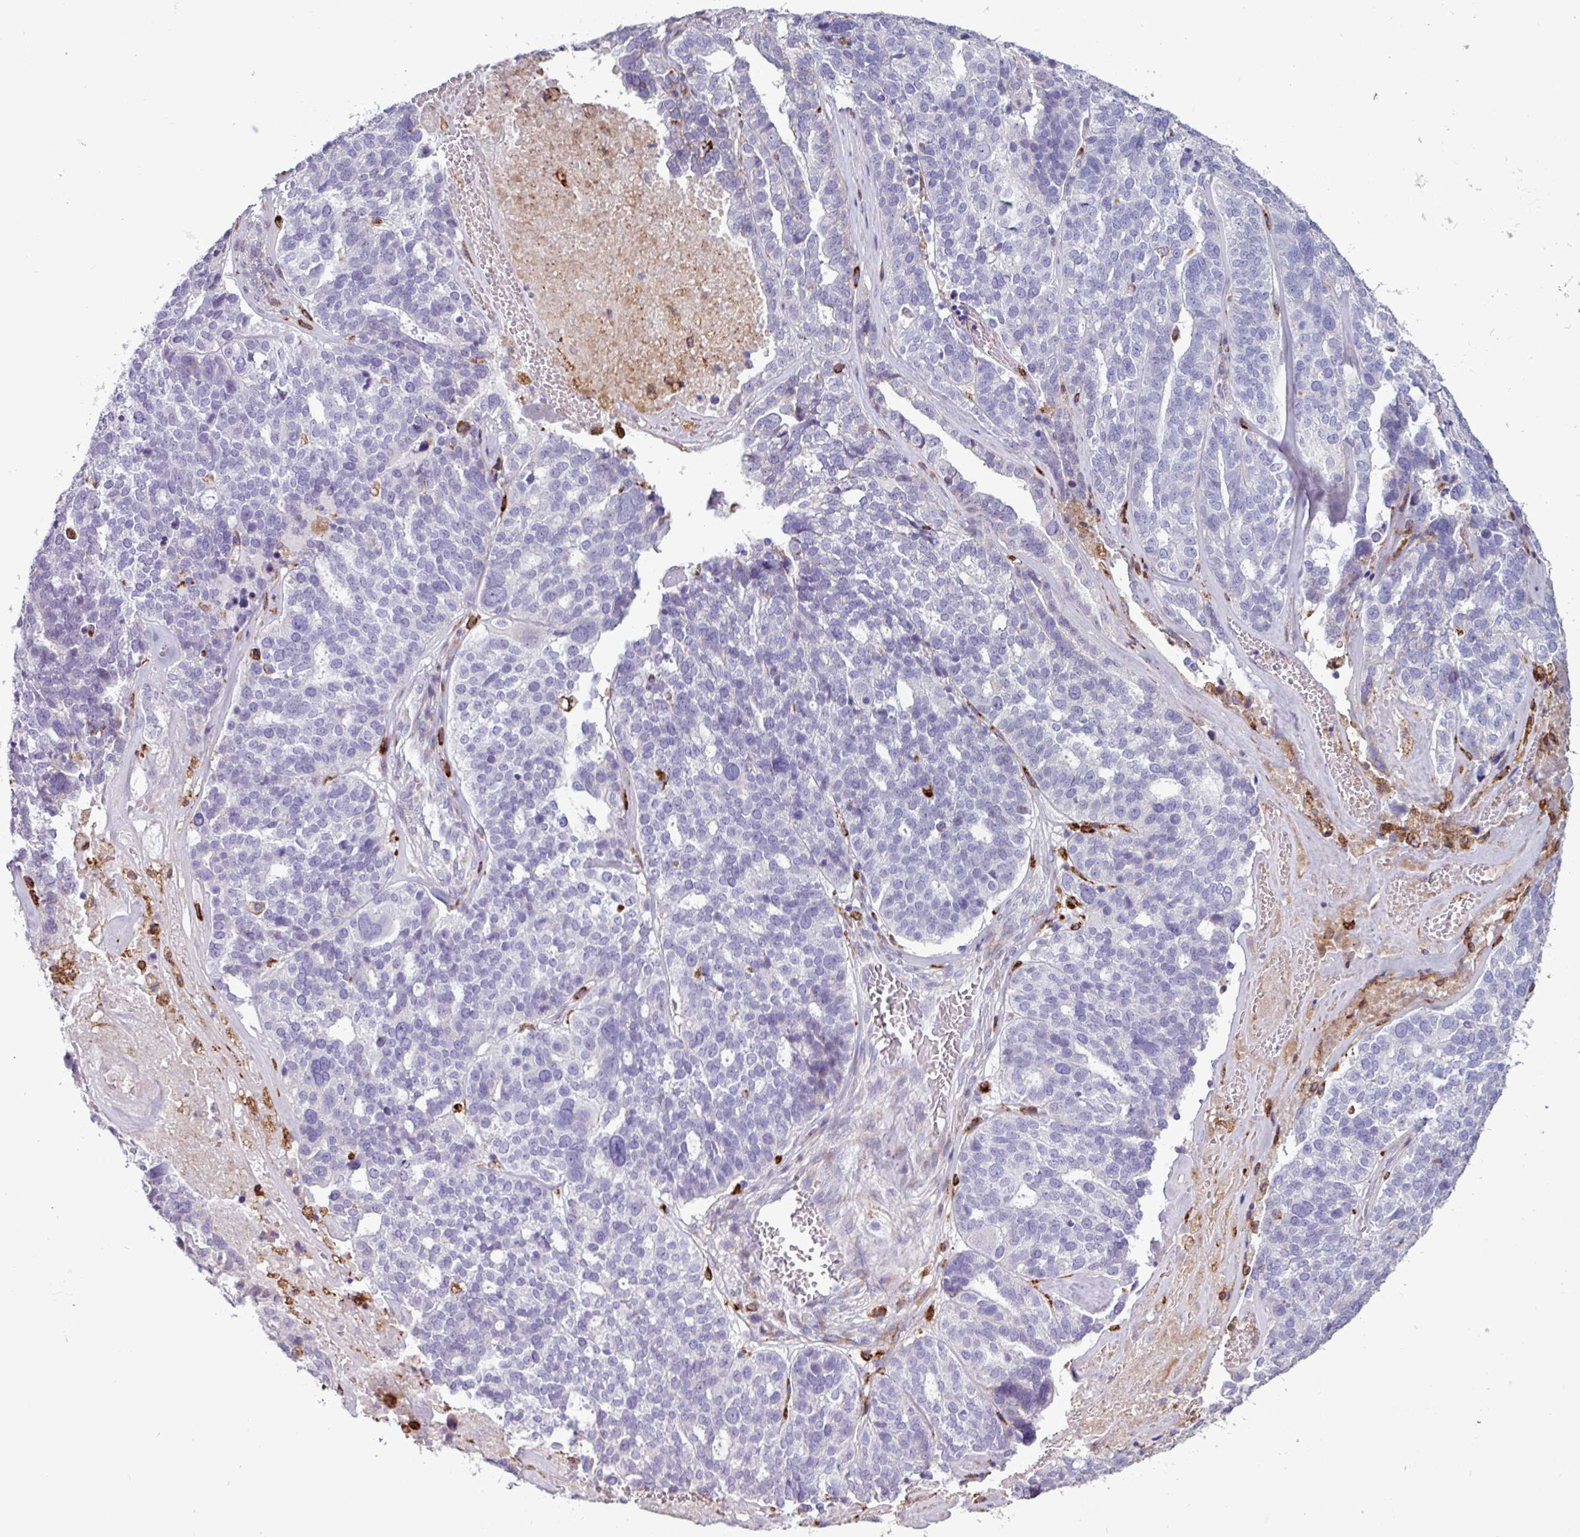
{"staining": {"intensity": "negative", "quantity": "none", "location": "none"}, "tissue": "ovarian cancer", "cell_type": "Tumor cells", "image_type": "cancer", "snomed": [{"axis": "morphology", "description": "Cystadenocarcinoma, serous, NOS"}, {"axis": "topography", "description": "Ovary"}], "caption": "An immunohistochemistry micrograph of ovarian serous cystadenocarcinoma is shown. There is no staining in tumor cells of ovarian serous cystadenocarcinoma. The staining is performed using DAB brown chromogen with nuclei counter-stained in using hematoxylin.", "gene": "PPP1R35", "patient": {"sex": "female", "age": 59}}